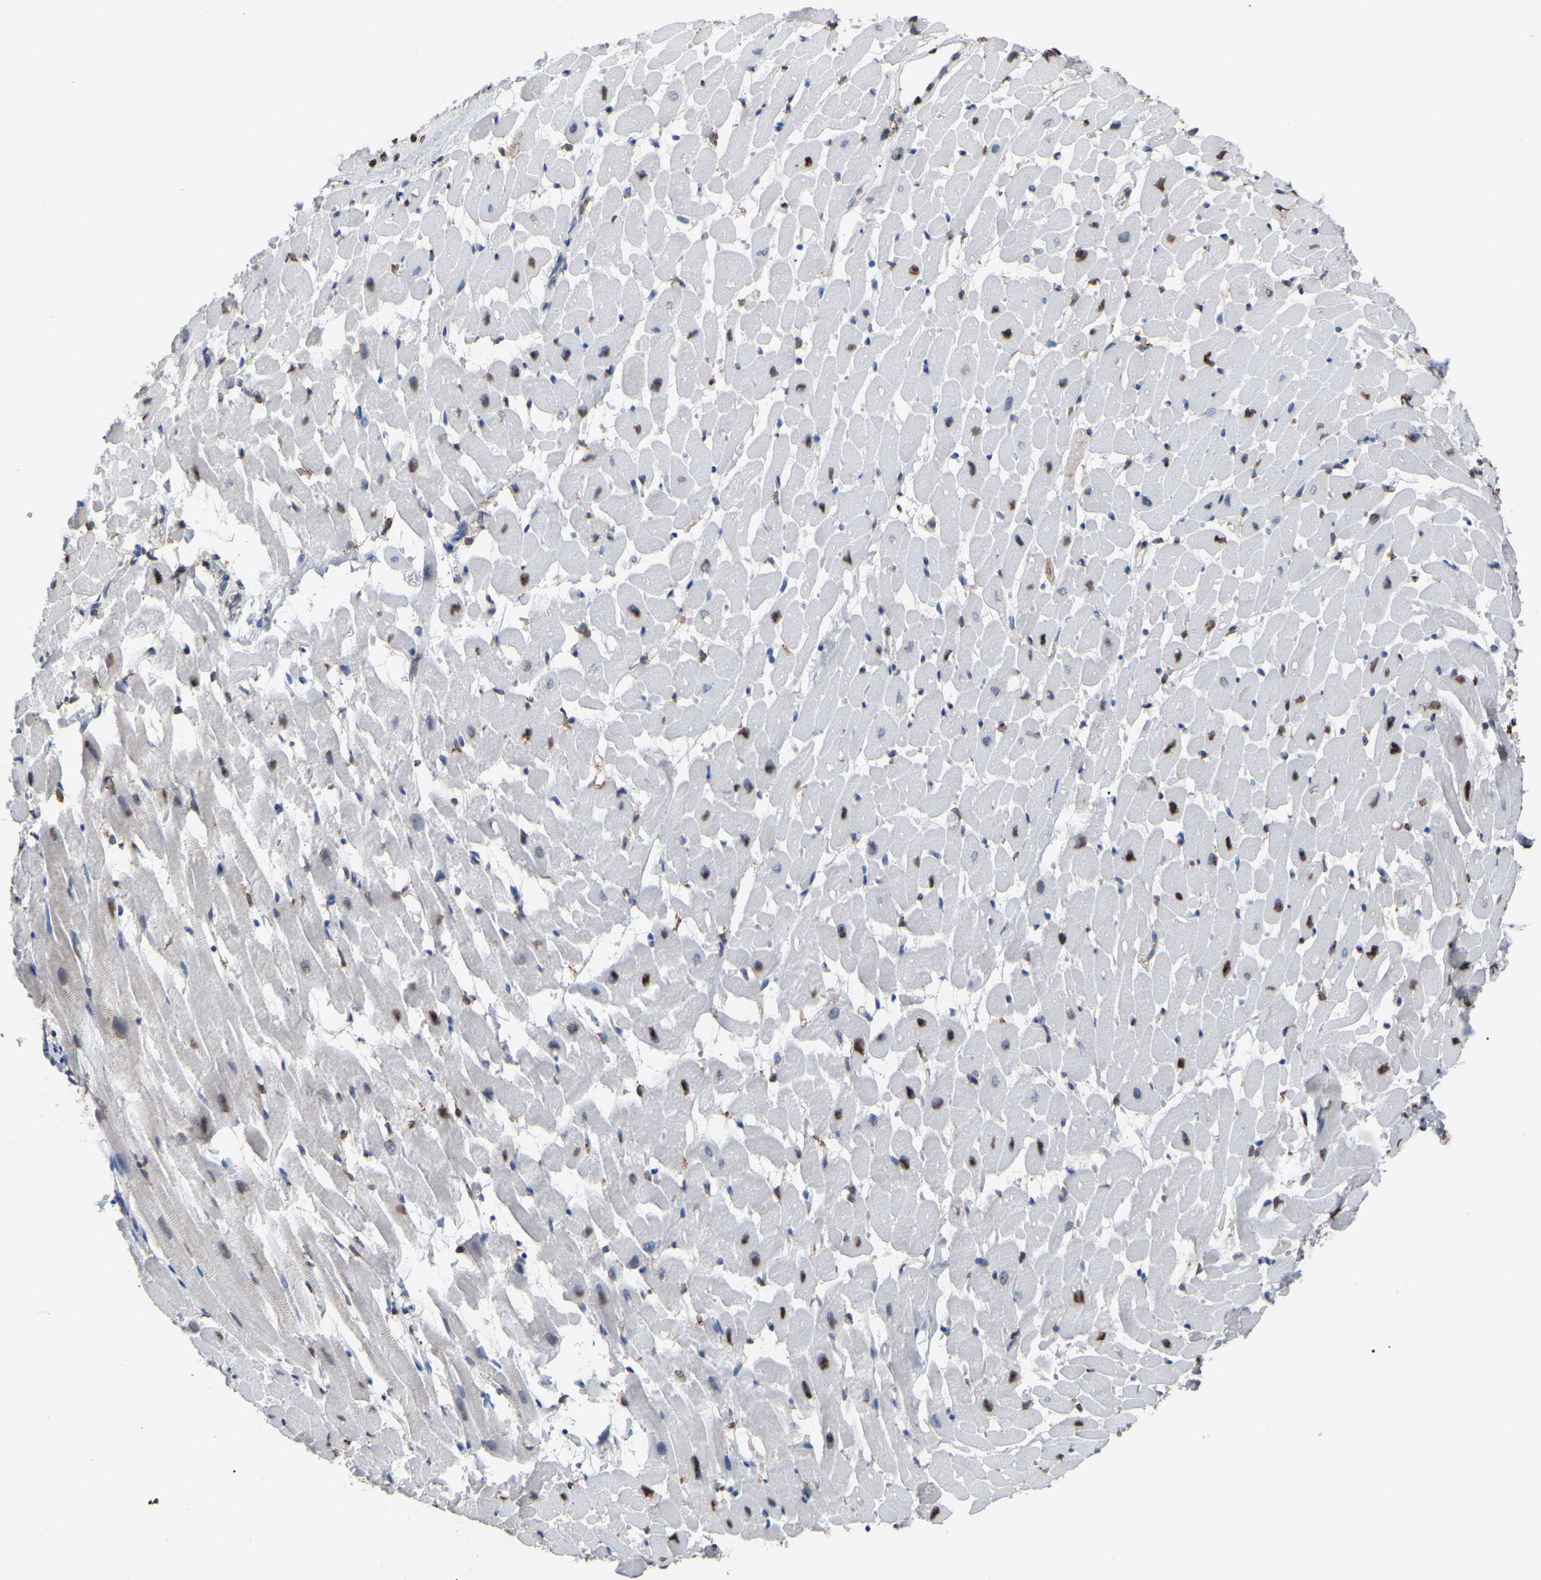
{"staining": {"intensity": "strong", "quantity": "<25%", "location": "nuclear"}, "tissue": "heart muscle", "cell_type": "Cardiomyocytes", "image_type": "normal", "snomed": [{"axis": "morphology", "description": "Normal tissue, NOS"}, {"axis": "topography", "description": "Heart"}], "caption": "The photomicrograph displays staining of unremarkable heart muscle, revealing strong nuclear protein positivity (brown color) within cardiomyocytes.", "gene": "RBL2", "patient": {"sex": "male", "age": 45}}